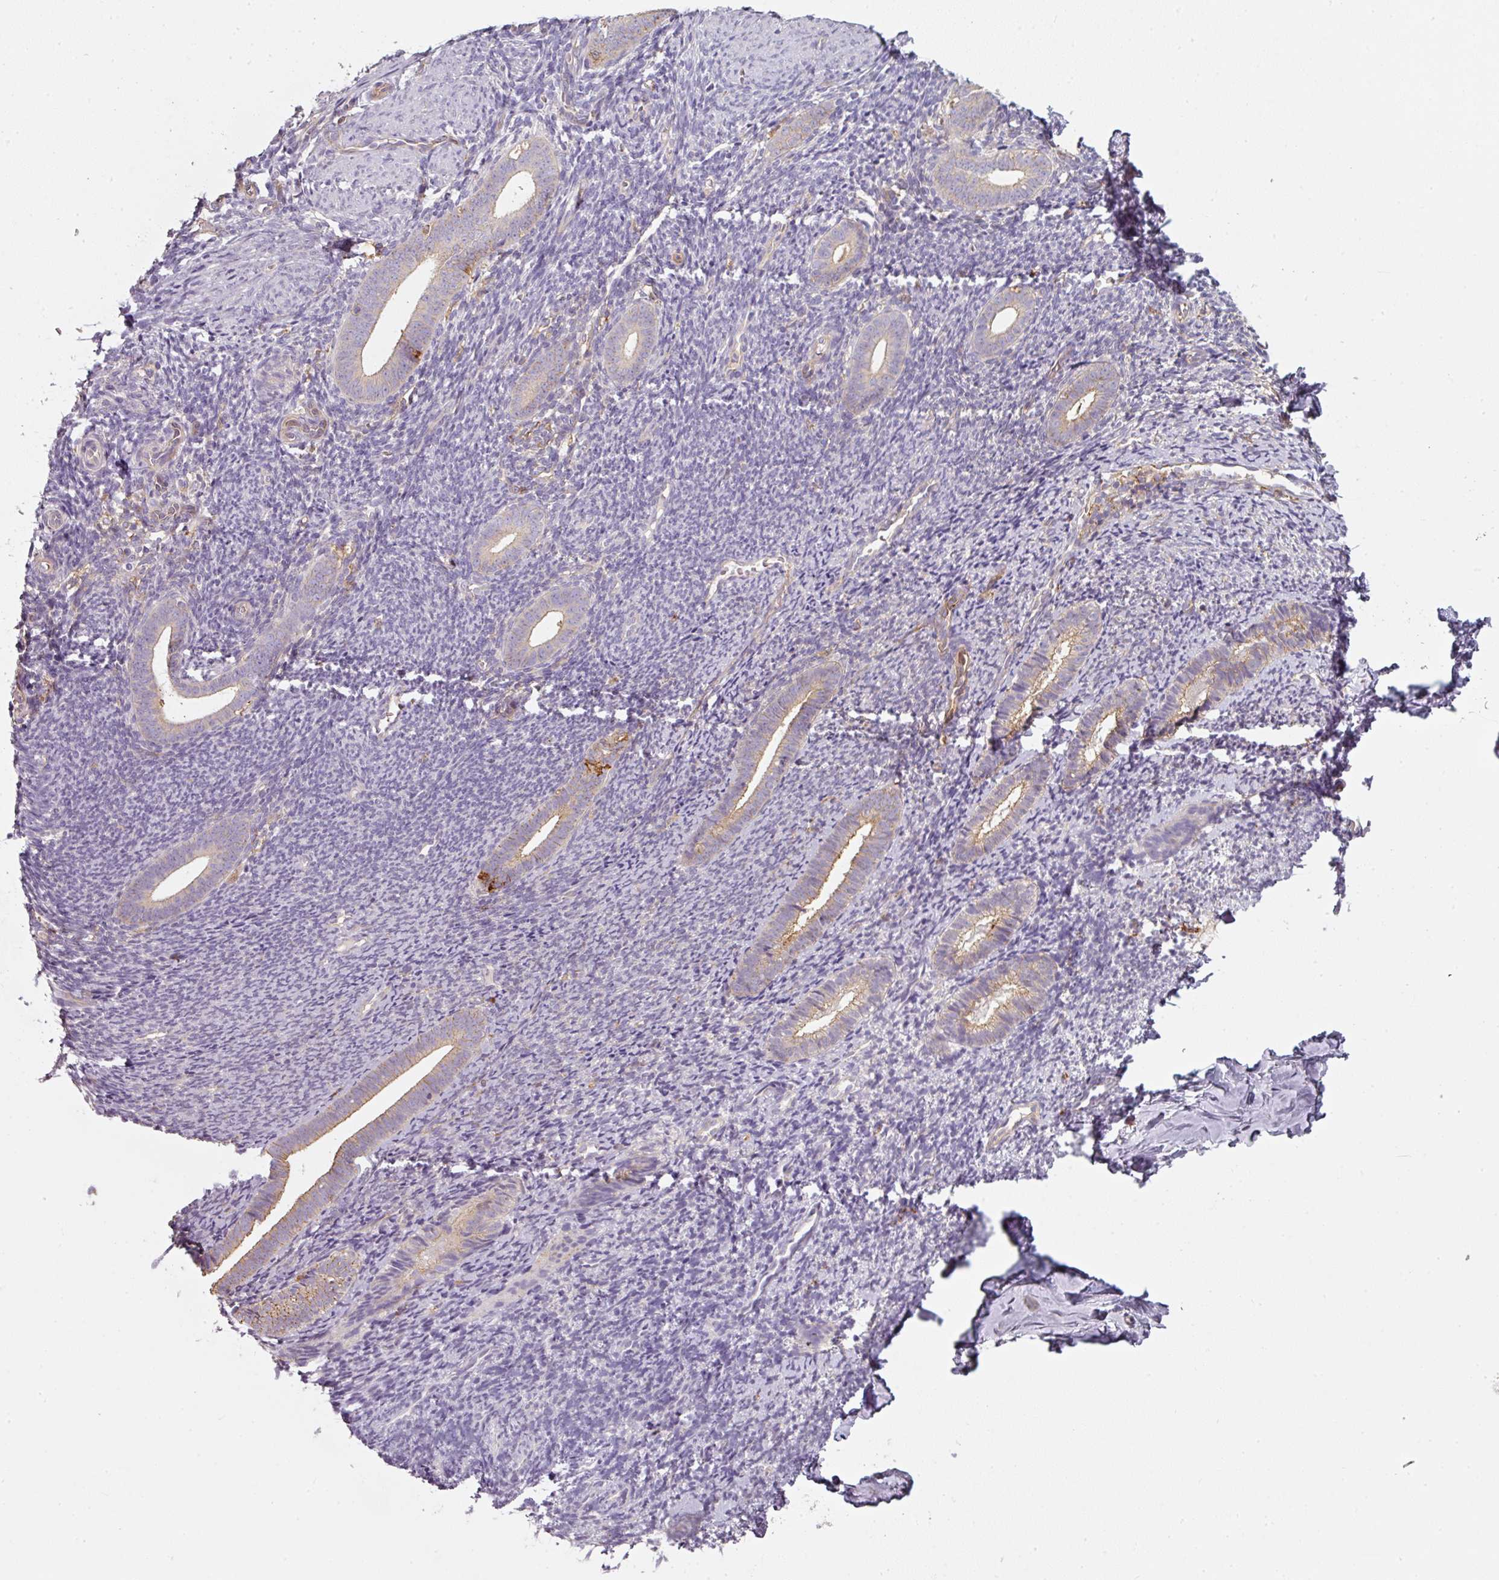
{"staining": {"intensity": "negative", "quantity": "none", "location": "none"}, "tissue": "endometrium", "cell_type": "Cells in endometrial stroma", "image_type": "normal", "snomed": [{"axis": "morphology", "description": "Normal tissue, NOS"}, {"axis": "topography", "description": "Endometrium"}], "caption": "Endometrium was stained to show a protein in brown. There is no significant positivity in cells in endometrial stroma. (DAB (3,3'-diaminobenzidine) immunohistochemistry visualized using brightfield microscopy, high magnification).", "gene": "IQGAP2", "patient": {"sex": "female", "age": 39}}